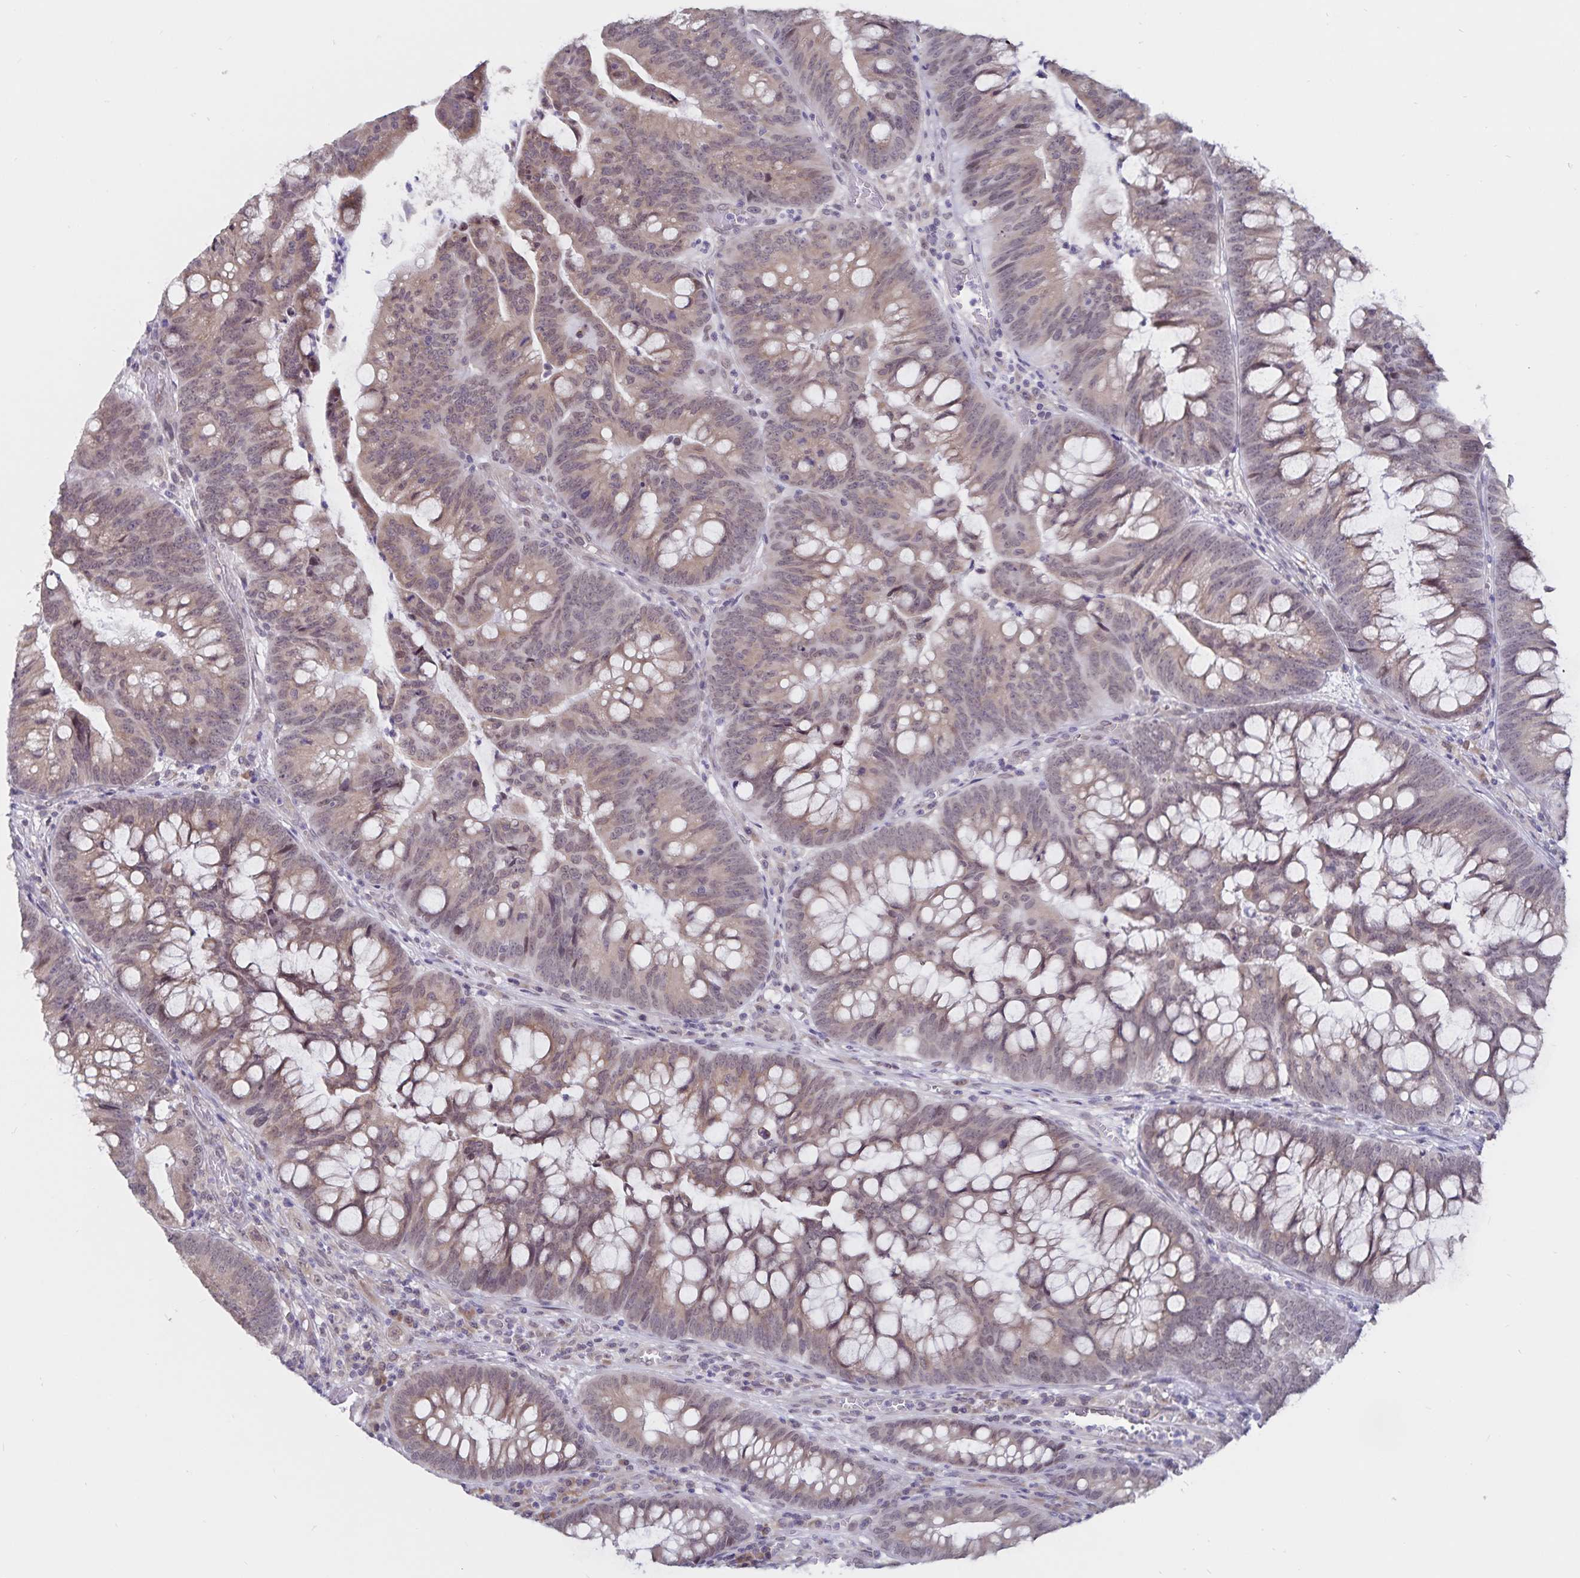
{"staining": {"intensity": "weak", "quantity": ">75%", "location": "cytoplasmic/membranous"}, "tissue": "colorectal cancer", "cell_type": "Tumor cells", "image_type": "cancer", "snomed": [{"axis": "morphology", "description": "Adenocarcinoma, NOS"}, {"axis": "topography", "description": "Colon"}], "caption": "Approximately >75% of tumor cells in colorectal adenocarcinoma demonstrate weak cytoplasmic/membranous protein positivity as visualized by brown immunohistochemical staining.", "gene": "ATP2A2", "patient": {"sex": "male", "age": 62}}